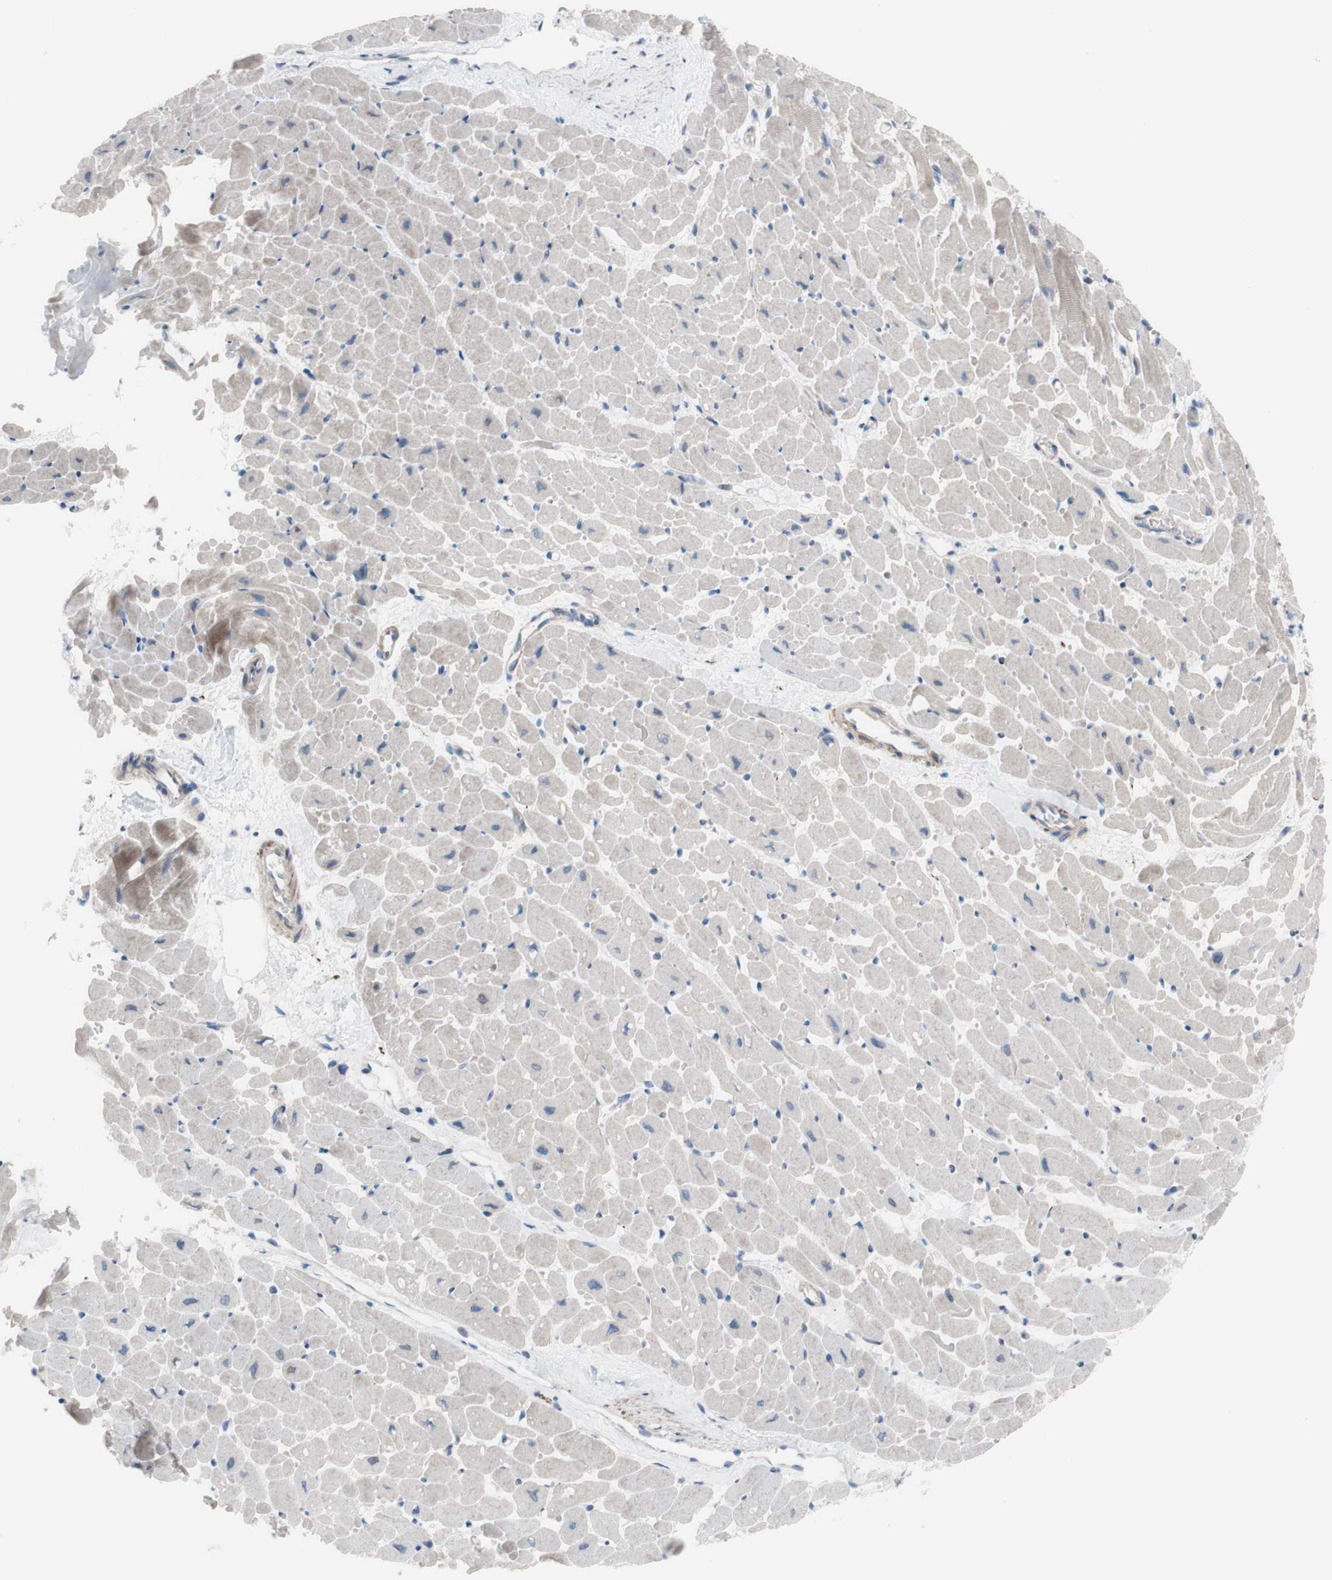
{"staining": {"intensity": "negative", "quantity": "none", "location": "none"}, "tissue": "heart muscle", "cell_type": "Cardiomyocytes", "image_type": "normal", "snomed": [{"axis": "morphology", "description": "Normal tissue, NOS"}, {"axis": "topography", "description": "Heart"}], "caption": "Cardiomyocytes show no significant protein staining in benign heart muscle. Nuclei are stained in blue.", "gene": "PHTF2", "patient": {"sex": "male", "age": 45}}